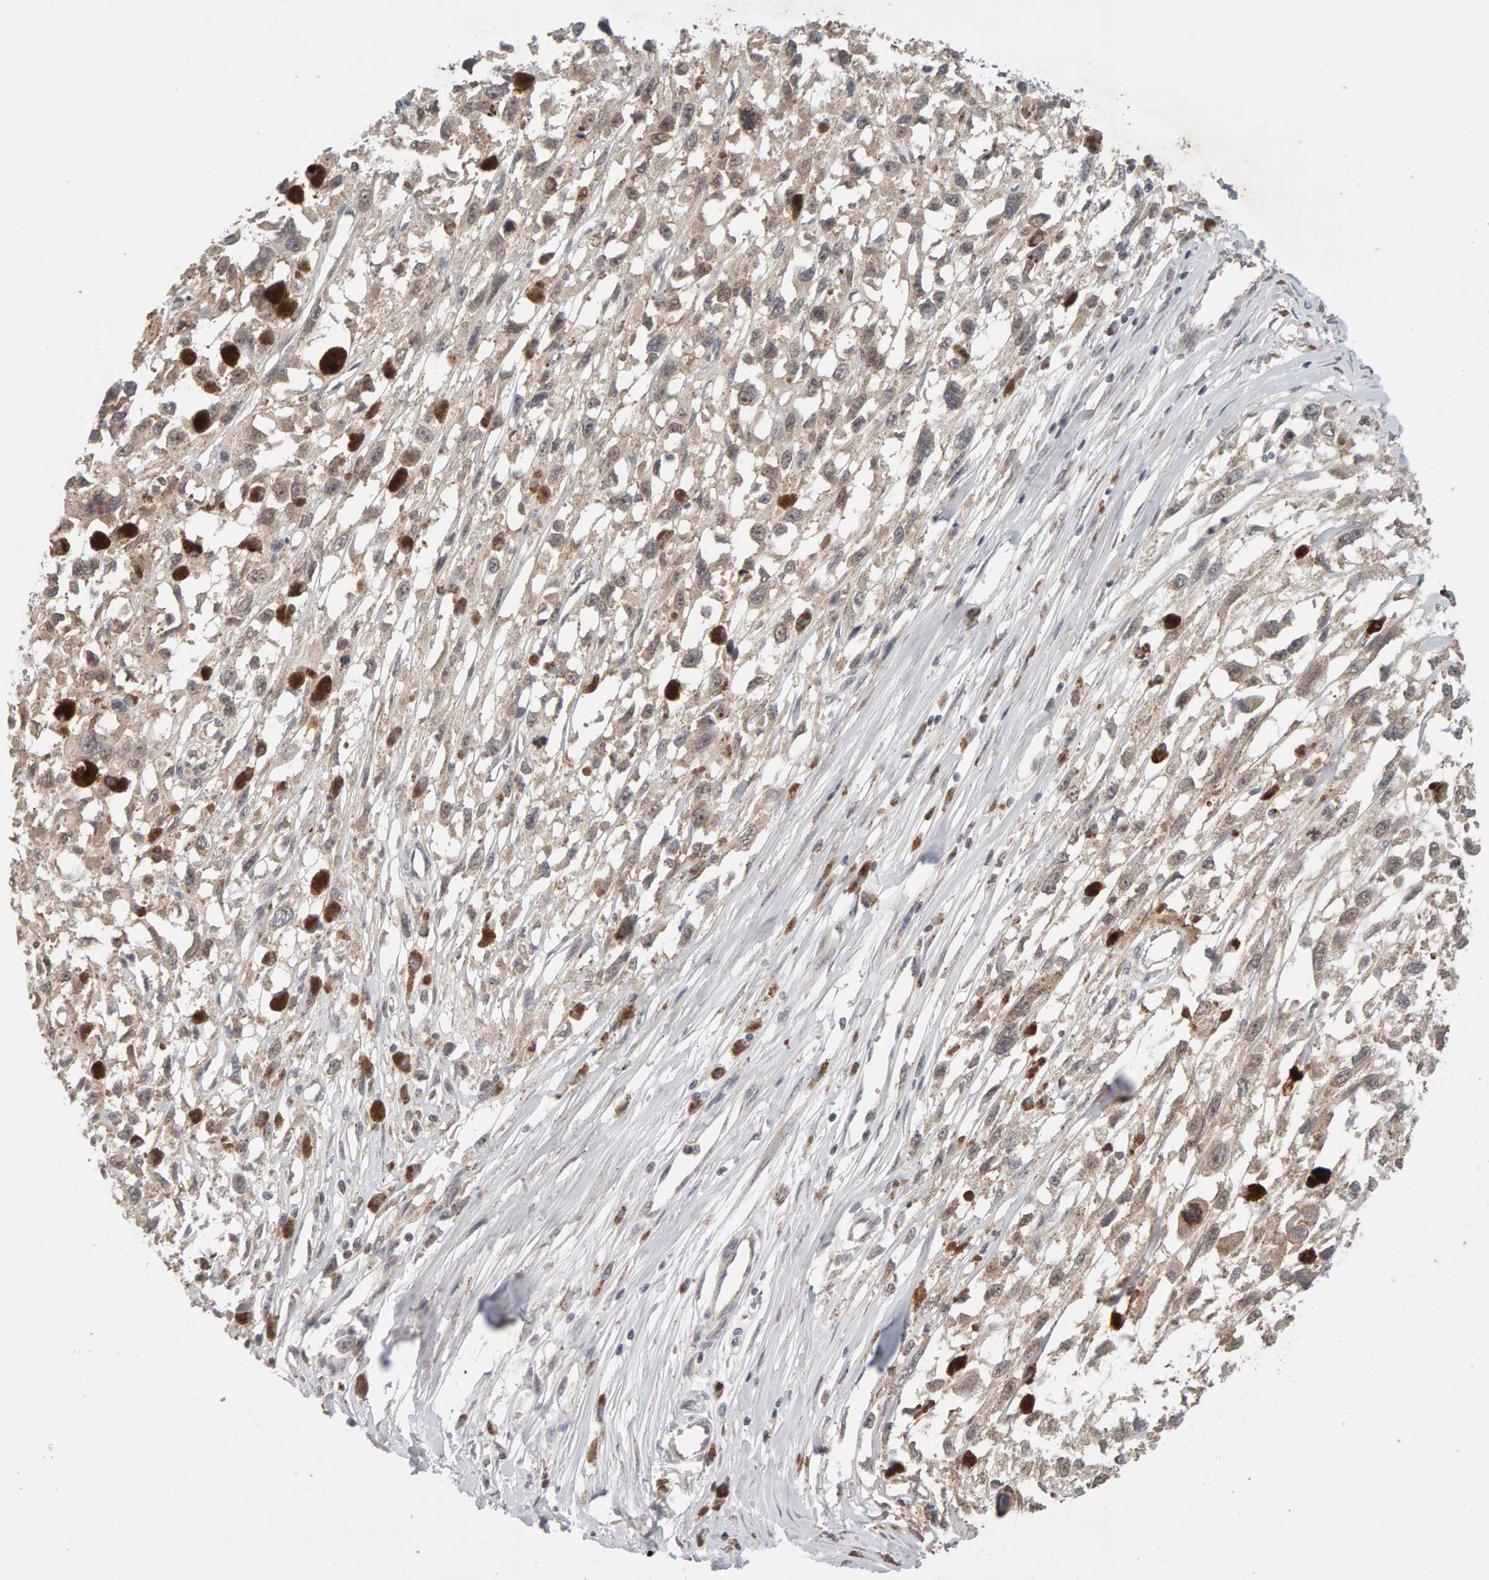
{"staining": {"intensity": "weak", "quantity": ">75%", "location": "cytoplasmic/membranous"}, "tissue": "melanoma", "cell_type": "Tumor cells", "image_type": "cancer", "snomed": [{"axis": "morphology", "description": "Malignant melanoma, Metastatic site"}, {"axis": "topography", "description": "Lymph node"}], "caption": "DAB (3,3'-diaminobenzidine) immunohistochemical staining of malignant melanoma (metastatic site) demonstrates weak cytoplasmic/membranous protein expression in about >75% of tumor cells. The staining was performed using DAB (3,3'-diaminobenzidine) to visualize the protein expression in brown, while the nuclei were stained in blue with hematoxylin (Magnification: 20x).", "gene": "DNAJC7", "patient": {"sex": "male", "age": 59}}